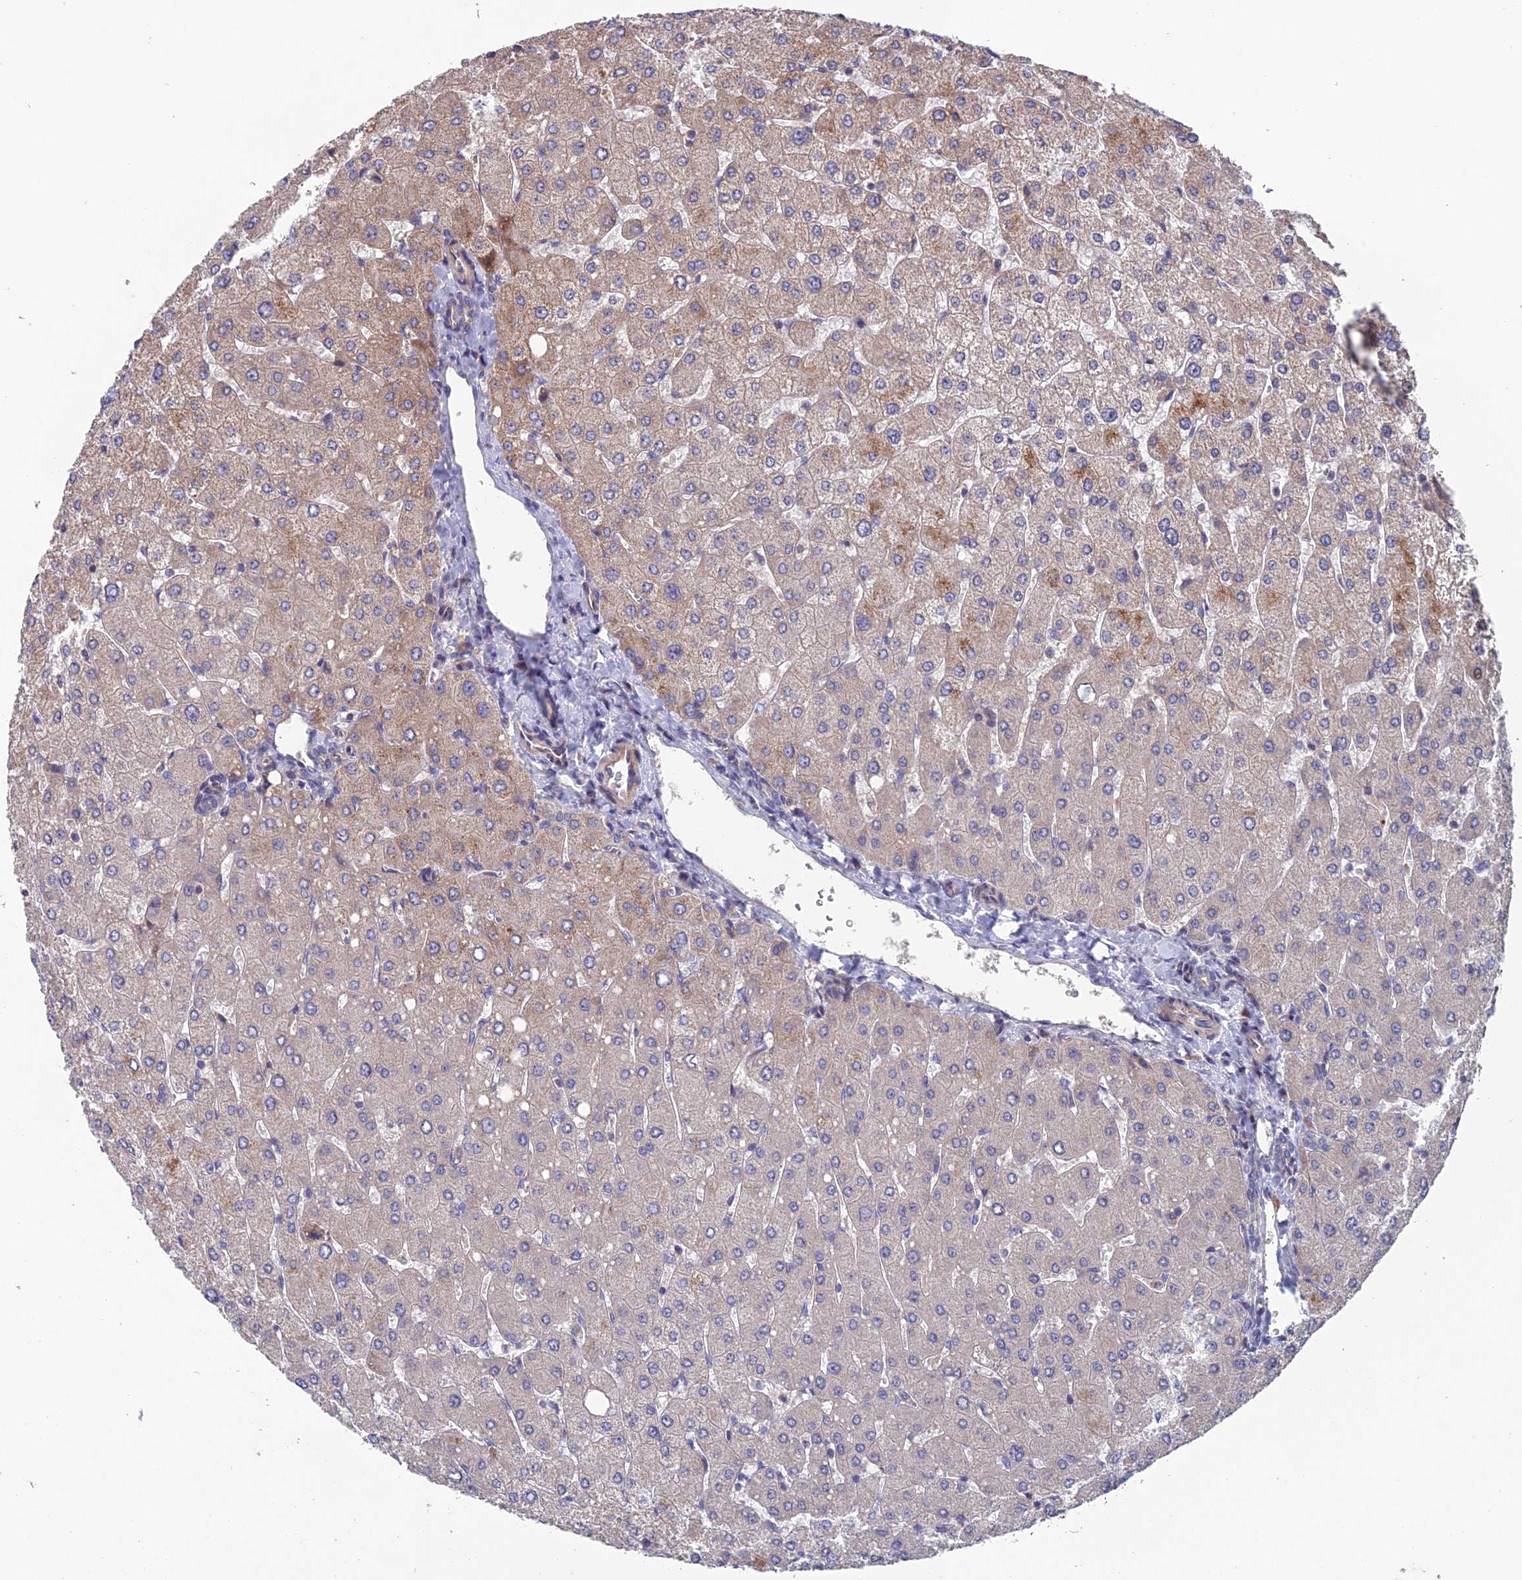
{"staining": {"intensity": "weak", "quantity": "<25%", "location": "cytoplasmic/membranous"}, "tissue": "liver", "cell_type": "Cholangiocytes", "image_type": "normal", "snomed": [{"axis": "morphology", "description": "Normal tissue, NOS"}, {"axis": "topography", "description": "Liver"}], "caption": "Human liver stained for a protein using IHC exhibits no staining in cholangiocytes.", "gene": "USP37", "patient": {"sex": "male", "age": 55}}